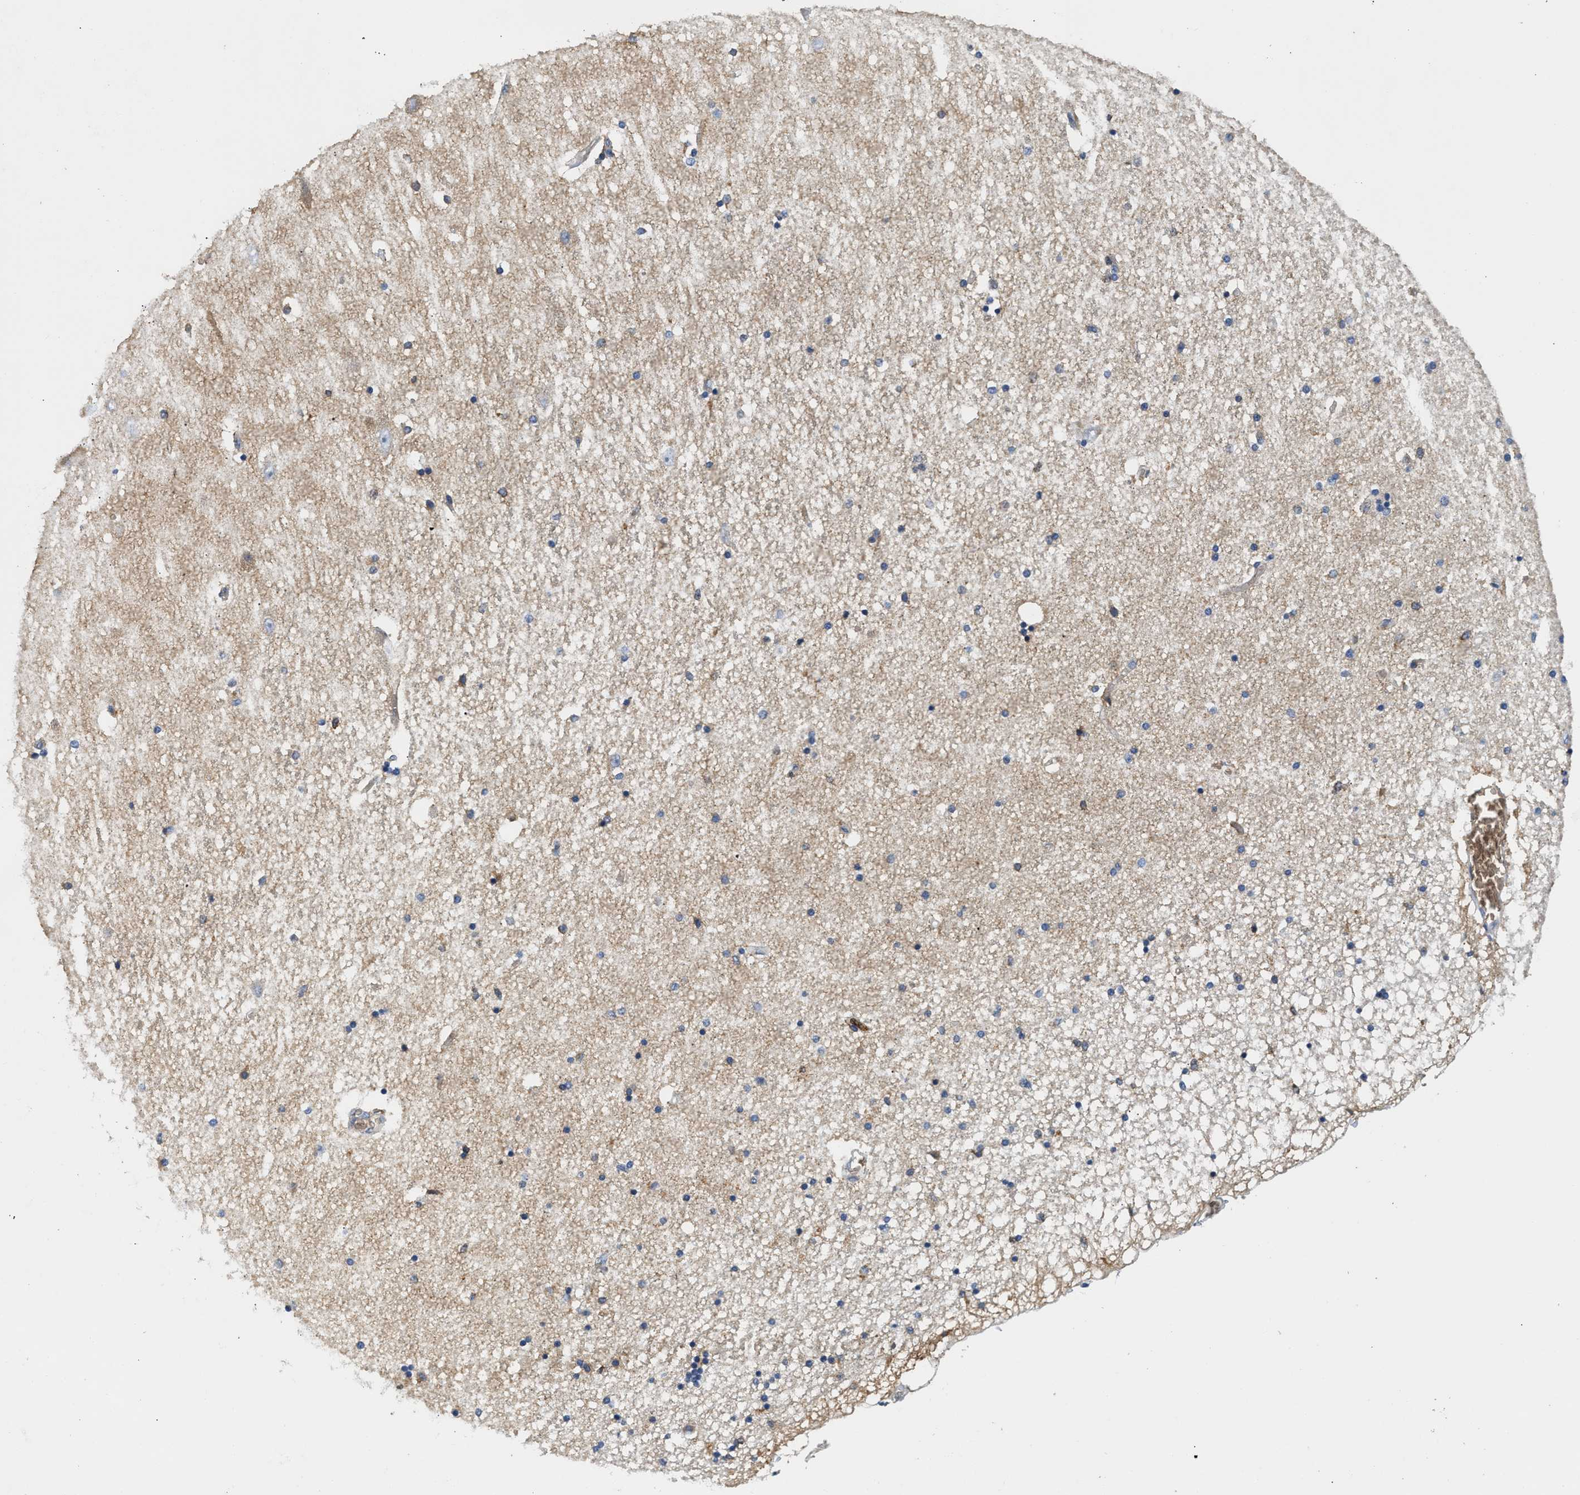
{"staining": {"intensity": "weak", "quantity": "<25%", "location": "cytoplasmic/membranous"}, "tissue": "hippocampus", "cell_type": "Glial cells", "image_type": "normal", "snomed": [{"axis": "morphology", "description": "Normal tissue, NOS"}, {"axis": "topography", "description": "Hippocampus"}], "caption": "Immunohistochemistry (IHC) of unremarkable human hippocampus reveals no positivity in glial cells. (Stains: DAB IHC with hematoxylin counter stain, Microscopy: brightfield microscopy at high magnification).", "gene": "RAB31", "patient": {"sex": "female", "age": 54}}